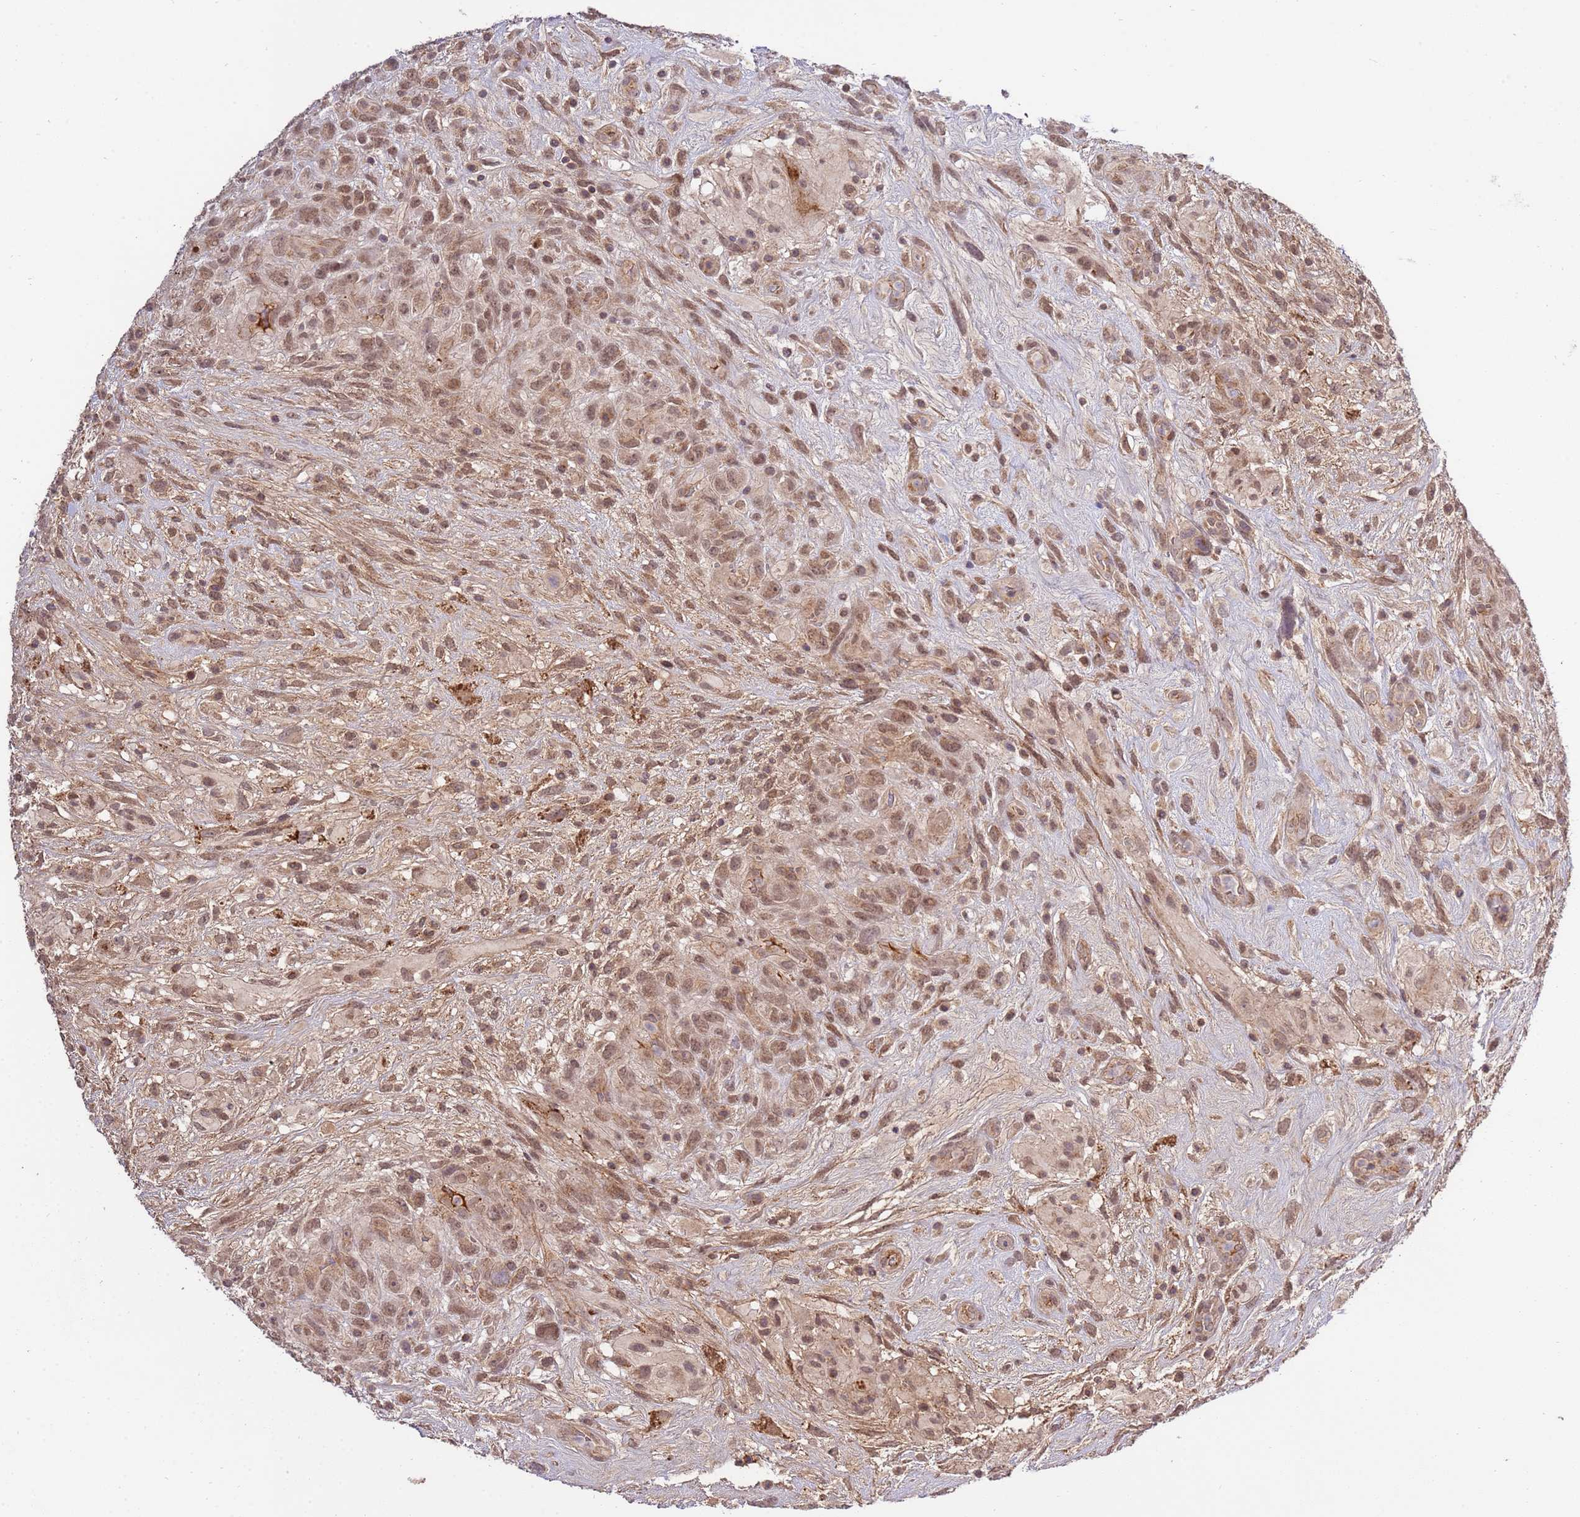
{"staining": {"intensity": "moderate", "quantity": ">75%", "location": "cytoplasmic/membranous,nuclear"}, "tissue": "glioma", "cell_type": "Tumor cells", "image_type": "cancer", "snomed": [{"axis": "morphology", "description": "Glioma, malignant, High grade"}, {"axis": "topography", "description": "Brain"}], "caption": "Protein expression analysis of glioma exhibits moderate cytoplasmic/membranous and nuclear staining in approximately >75% of tumor cells.", "gene": "ZNF624", "patient": {"sex": "male", "age": 61}}